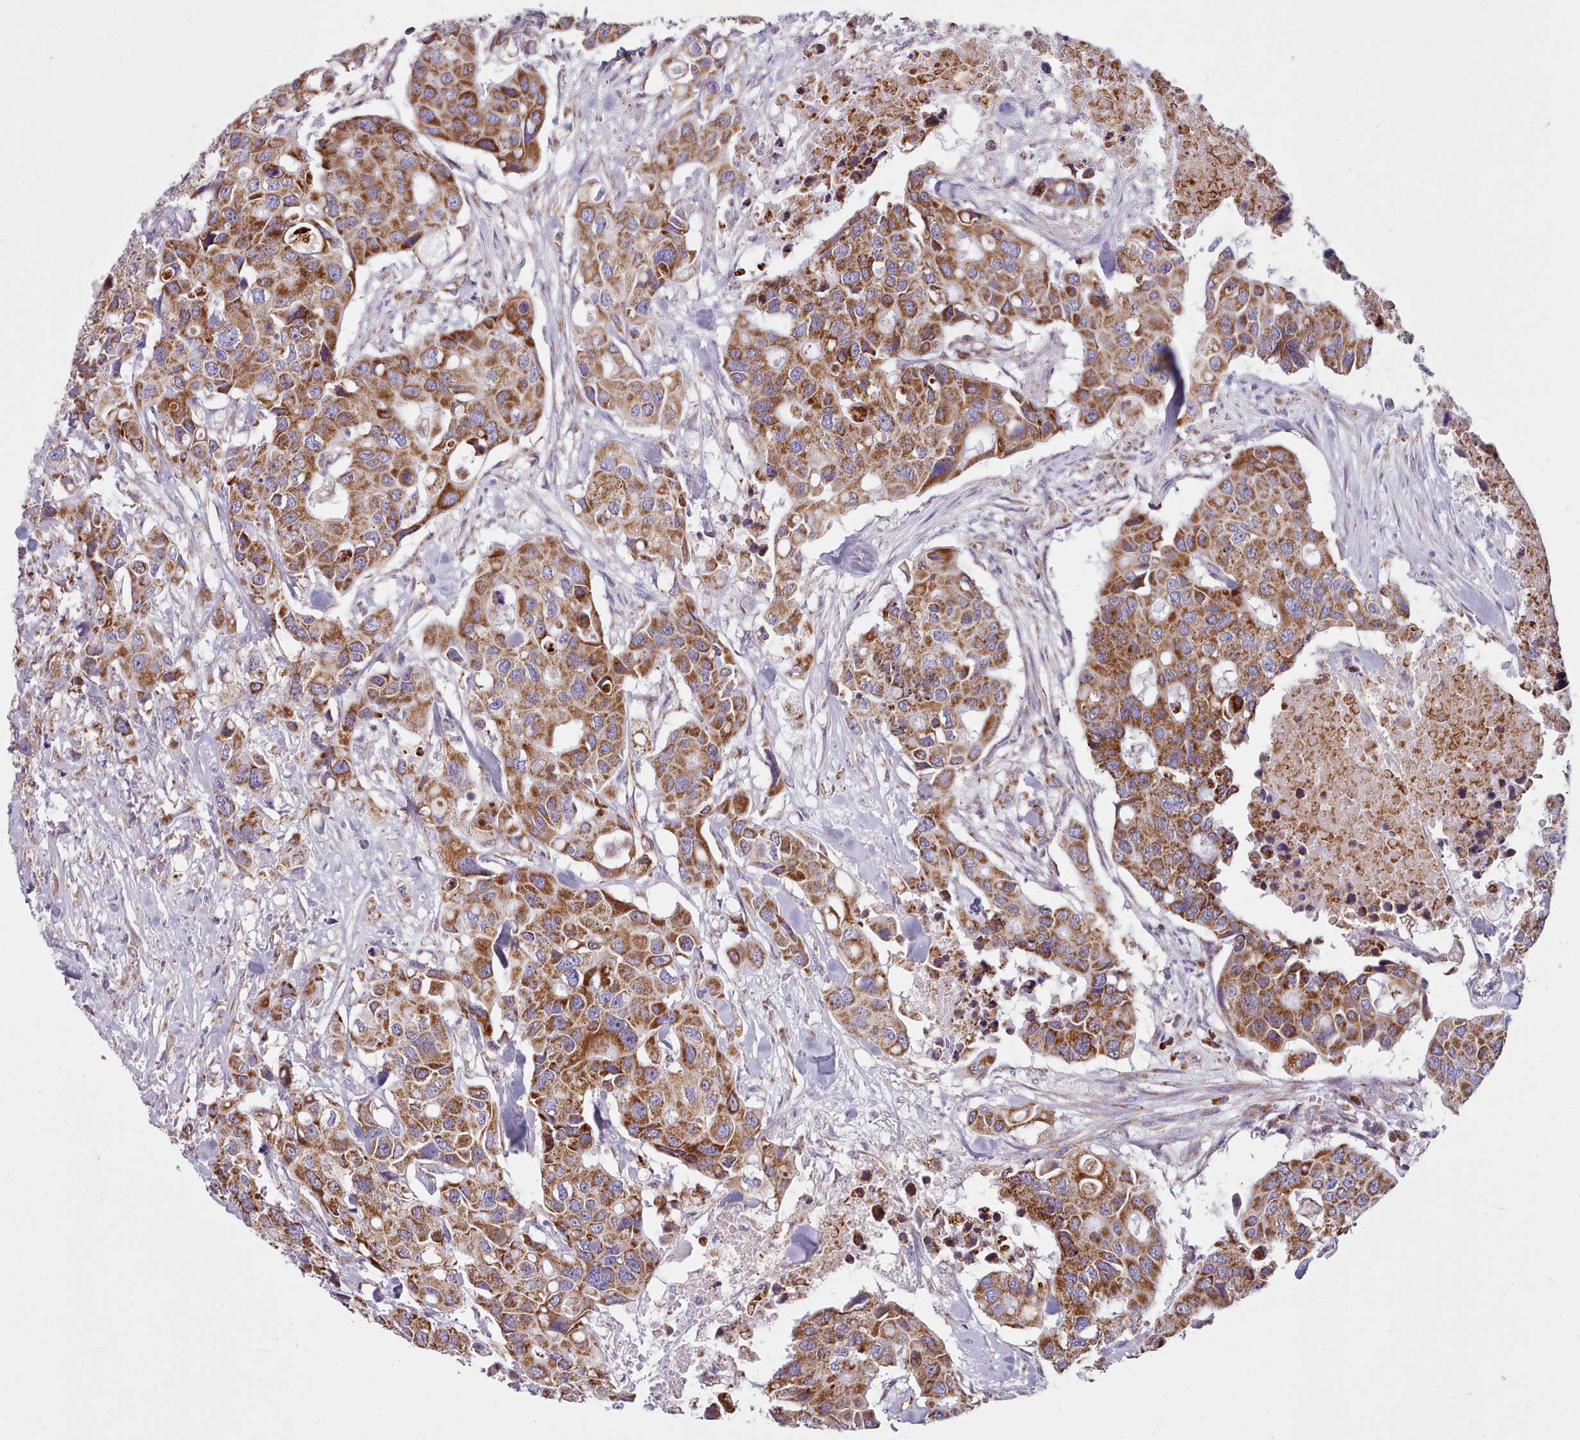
{"staining": {"intensity": "strong", "quantity": ">75%", "location": "cytoplasmic/membranous"}, "tissue": "colorectal cancer", "cell_type": "Tumor cells", "image_type": "cancer", "snomed": [{"axis": "morphology", "description": "Adenocarcinoma, NOS"}, {"axis": "topography", "description": "Colon"}], "caption": "Protein staining exhibits strong cytoplasmic/membranous expression in approximately >75% of tumor cells in colorectal cancer (adenocarcinoma).", "gene": "SRP54", "patient": {"sex": "male", "age": 77}}